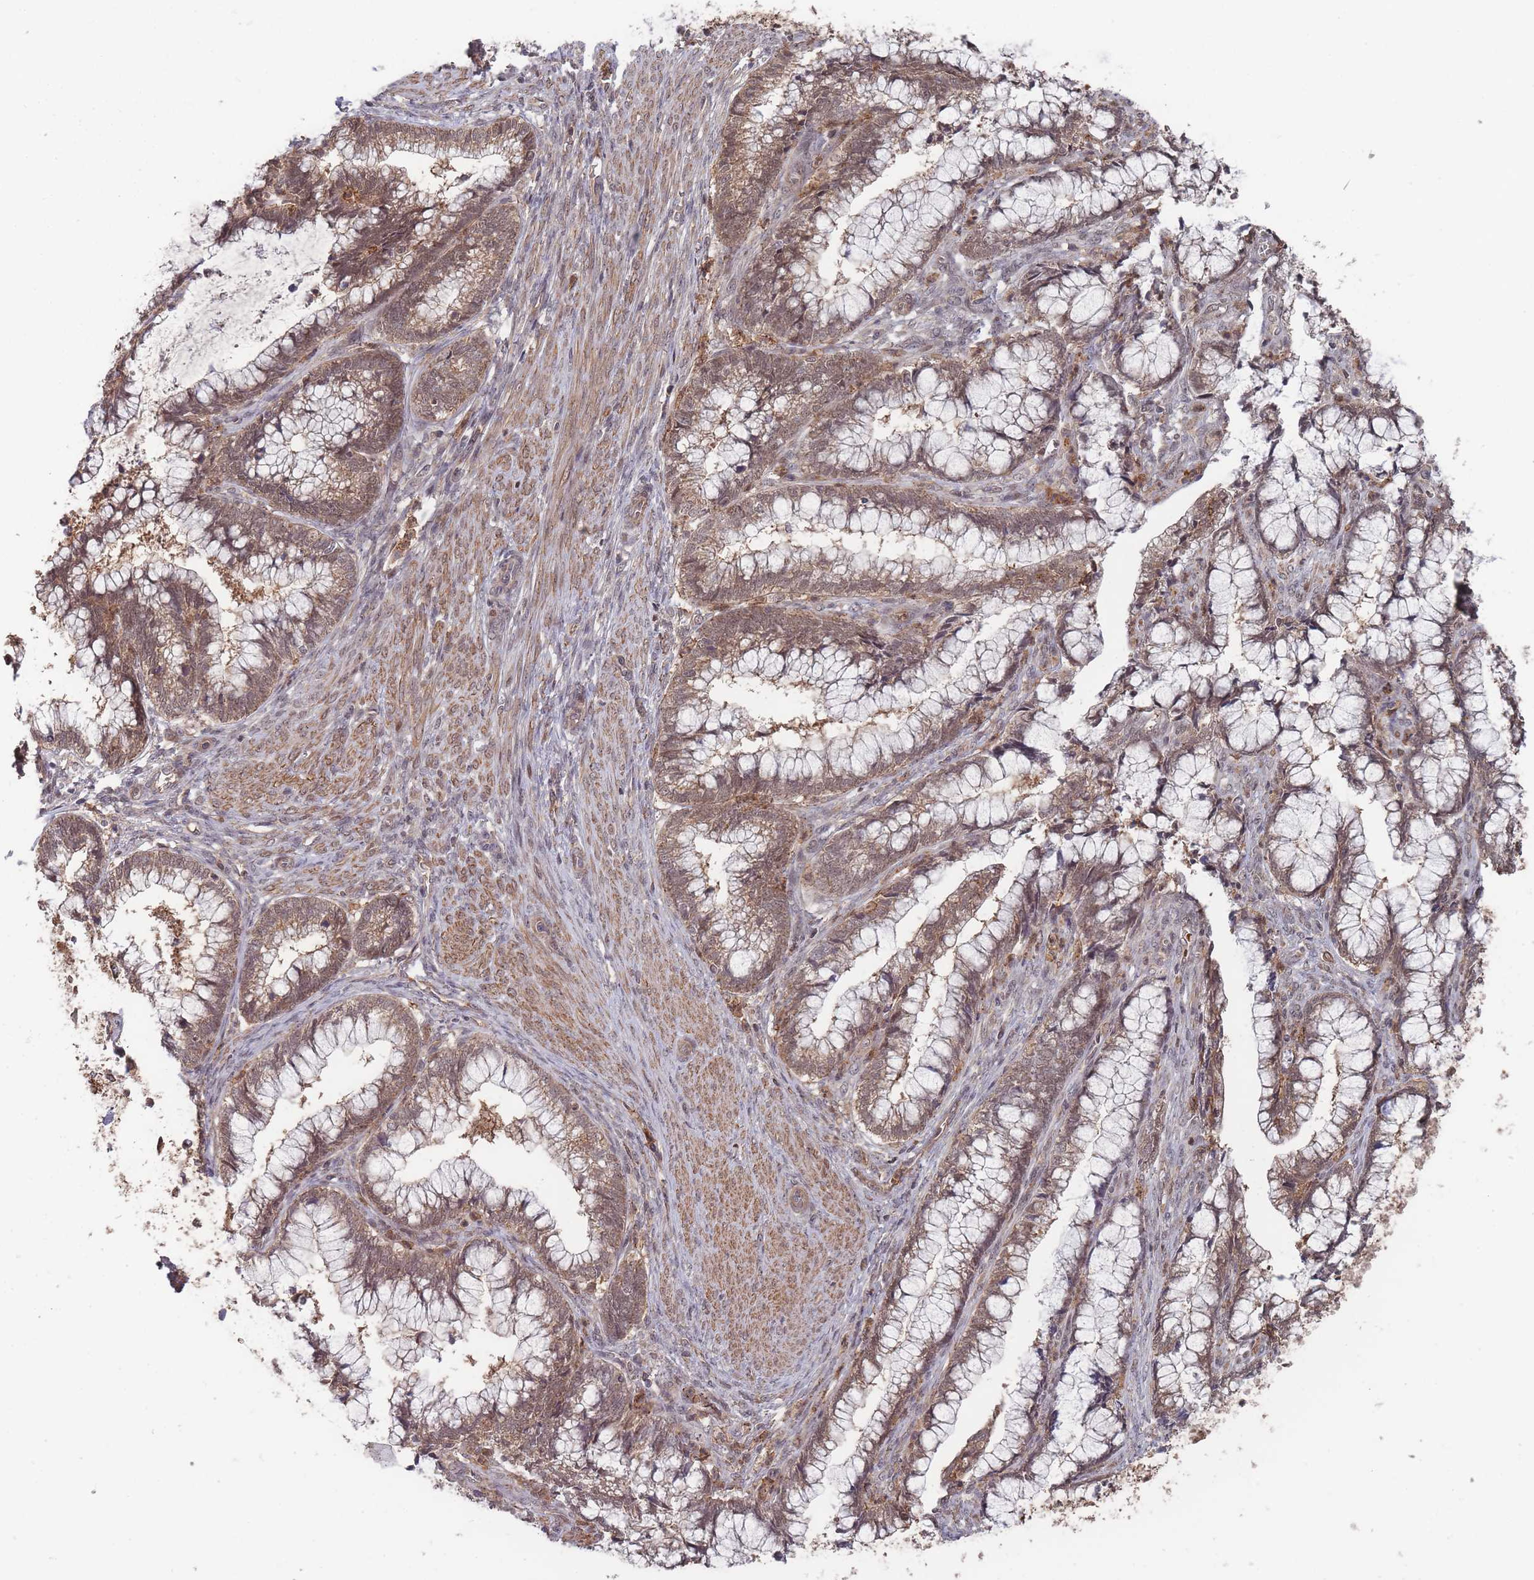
{"staining": {"intensity": "moderate", "quantity": ">75%", "location": "cytoplasmic/membranous"}, "tissue": "cervical cancer", "cell_type": "Tumor cells", "image_type": "cancer", "snomed": [{"axis": "morphology", "description": "Adenocarcinoma, NOS"}, {"axis": "topography", "description": "Cervix"}], "caption": "This is a photomicrograph of immunohistochemistry staining of cervical adenocarcinoma, which shows moderate staining in the cytoplasmic/membranous of tumor cells.", "gene": "SF3B1", "patient": {"sex": "female", "age": 44}}